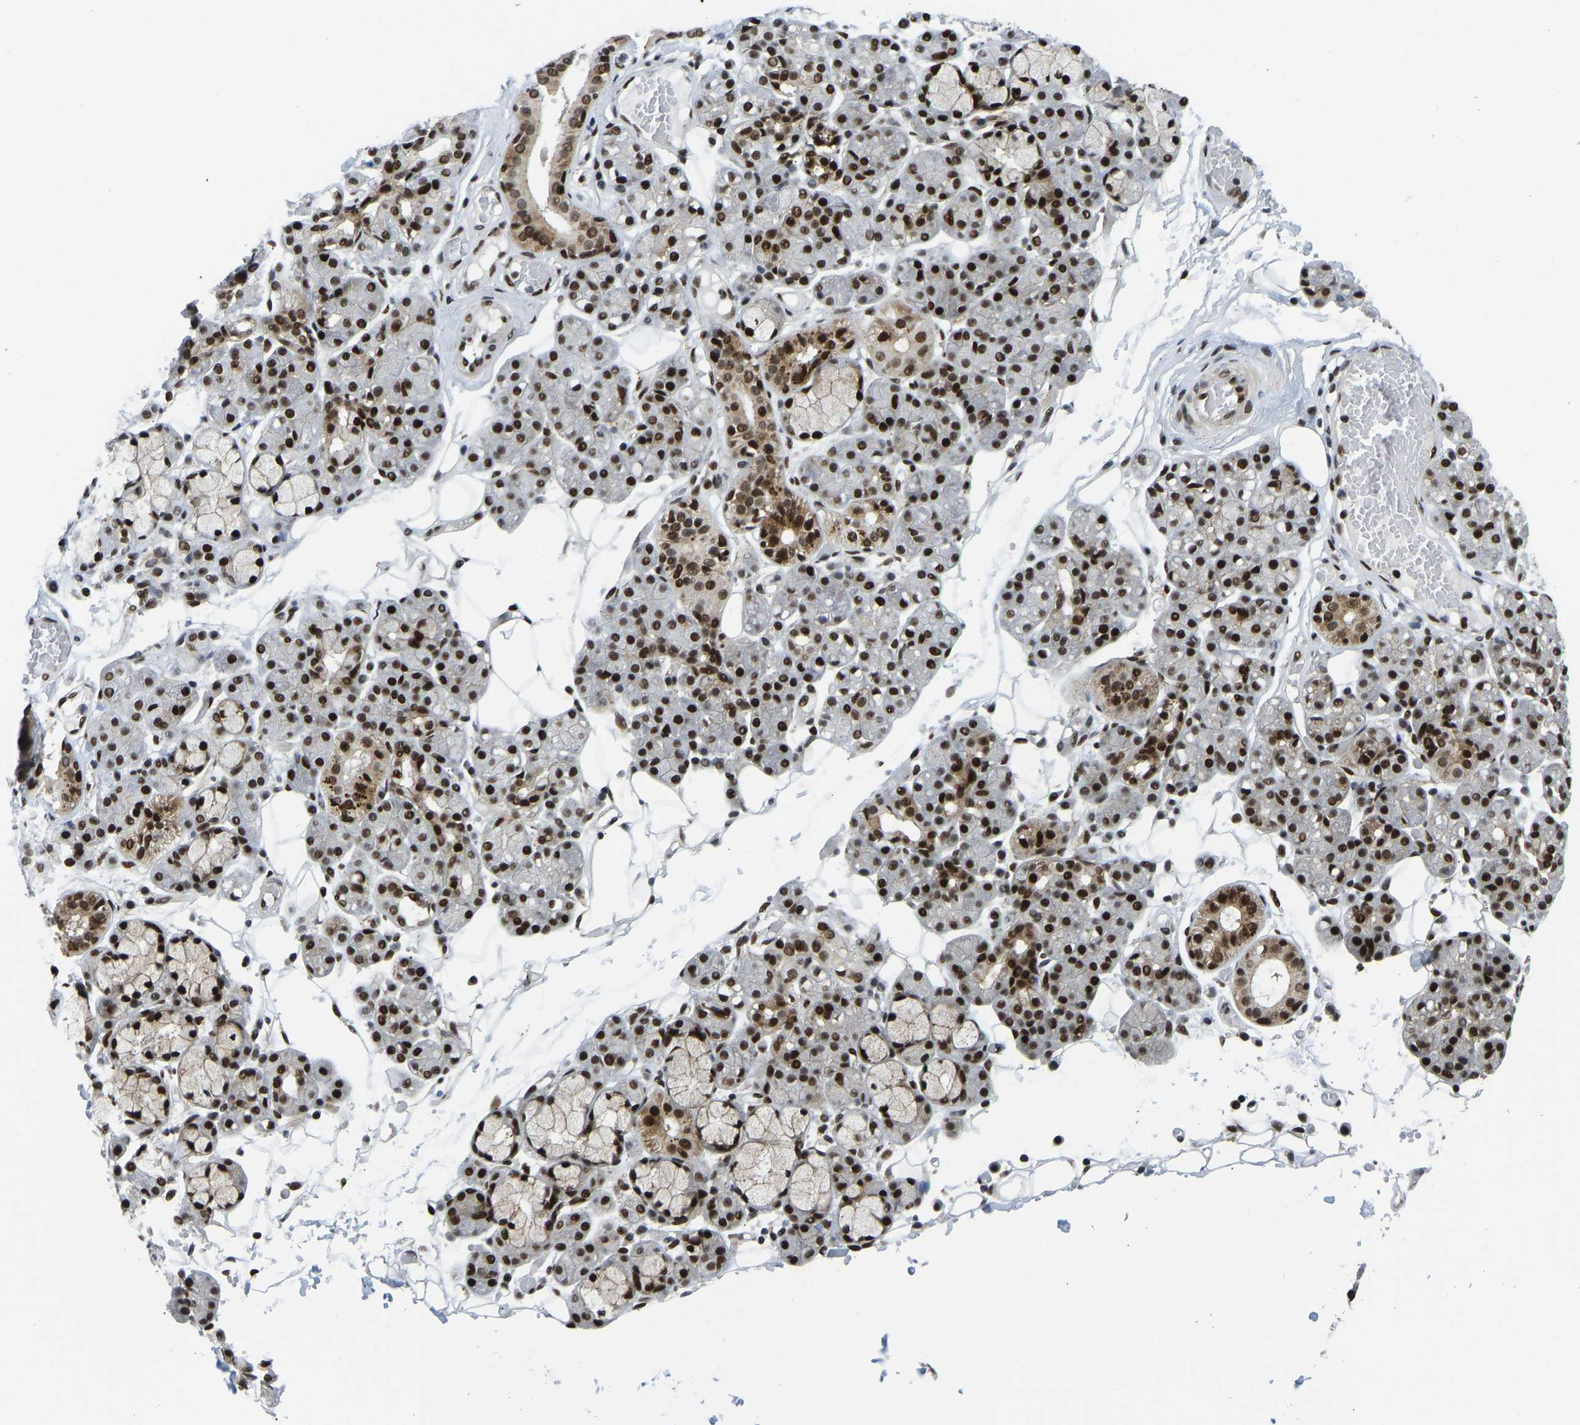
{"staining": {"intensity": "strong", "quantity": ">75%", "location": "cytoplasmic/membranous,nuclear"}, "tissue": "salivary gland", "cell_type": "Glandular cells", "image_type": "normal", "snomed": [{"axis": "morphology", "description": "Normal tissue, NOS"}, {"axis": "topography", "description": "Salivary gland"}], "caption": "Strong cytoplasmic/membranous,nuclear protein positivity is present in approximately >75% of glandular cells in salivary gland.", "gene": "FOXK1", "patient": {"sex": "male", "age": 63}}